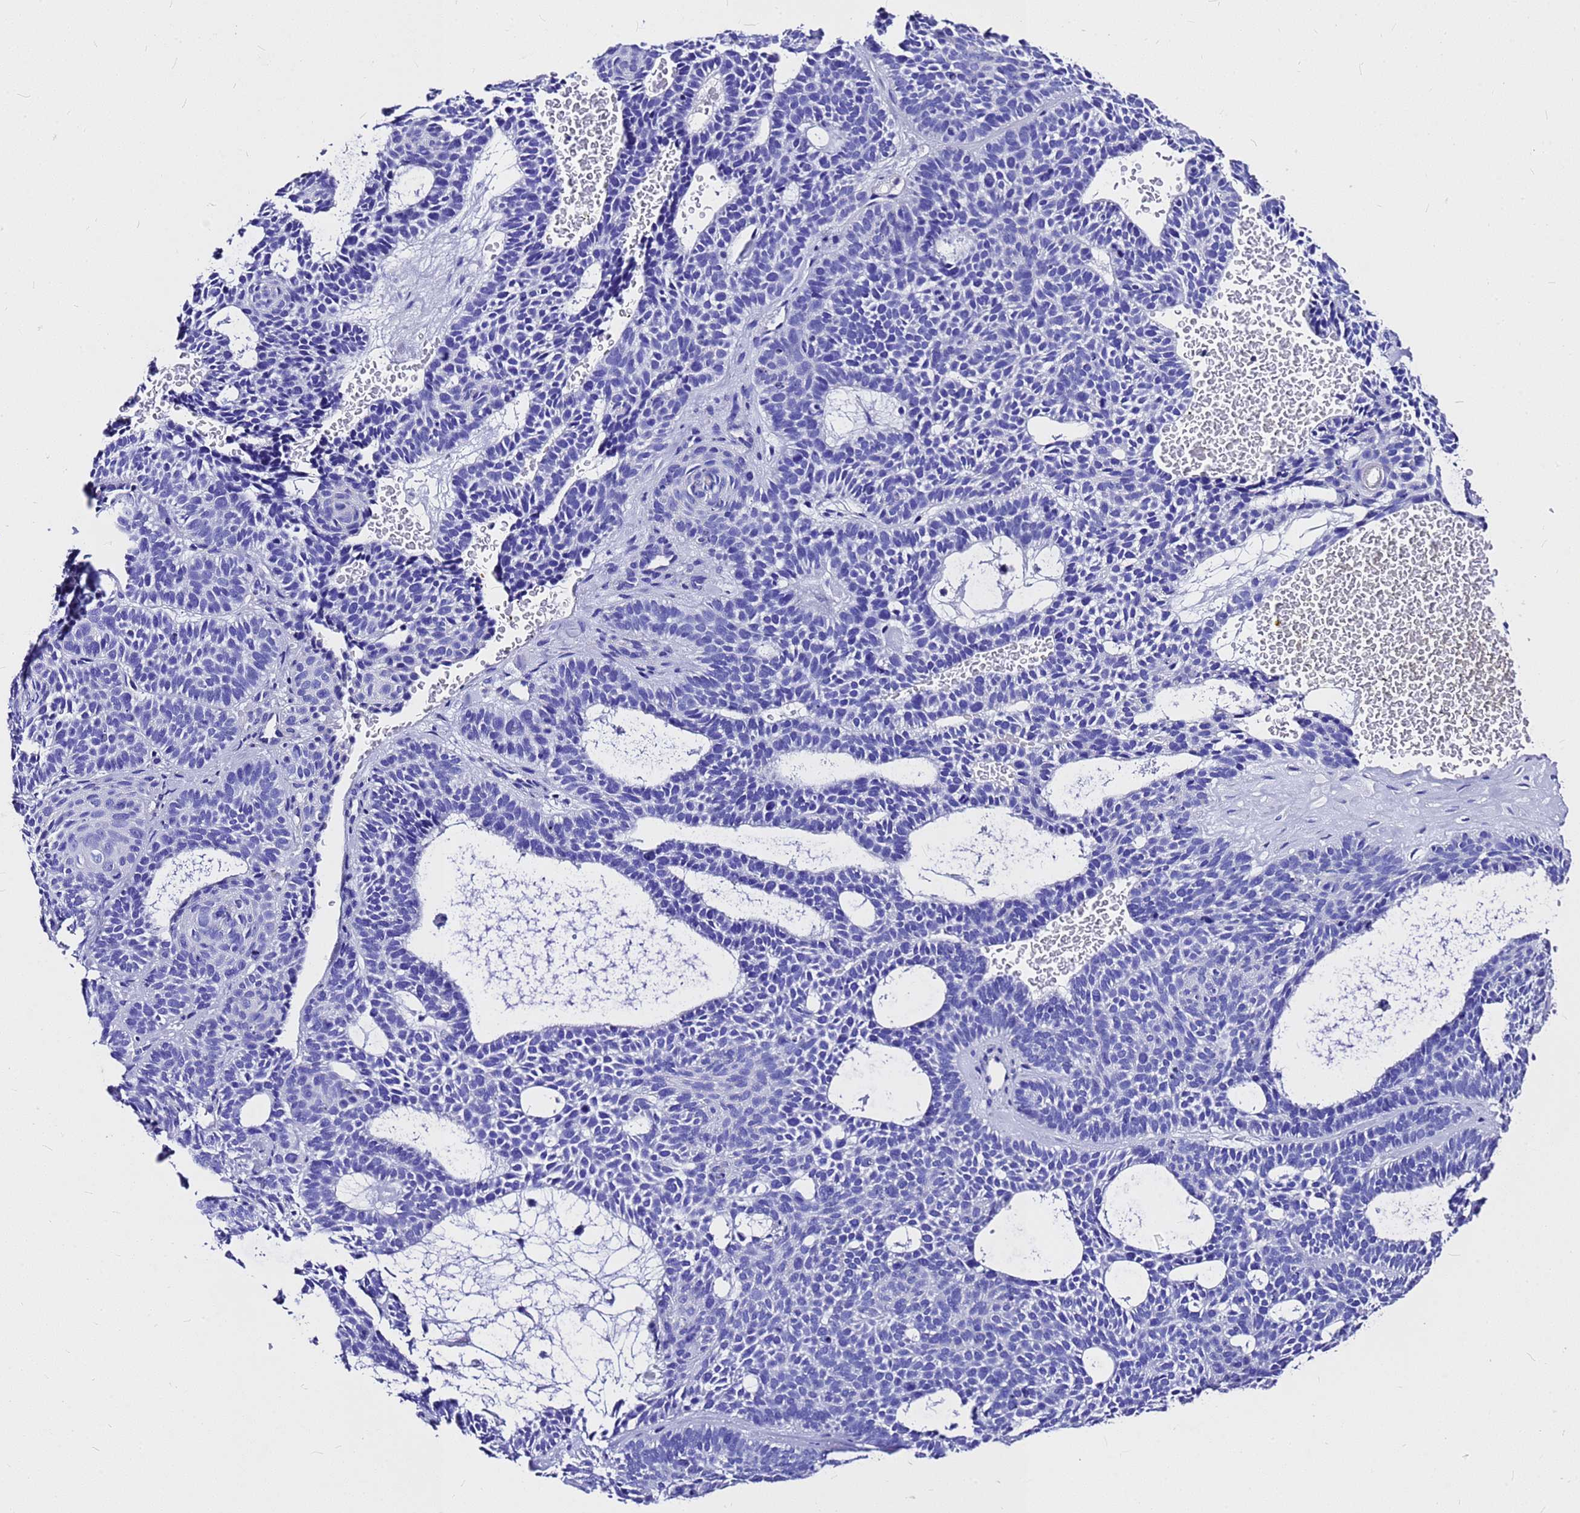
{"staining": {"intensity": "negative", "quantity": "none", "location": "none"}, "tissue": "skin cancer", "cell_type": "Tumor cells", "image_type": "cancer", "snomed": [{"axis": "morphology", "description": "Basal cell carcinoma"}, {"axis": "topography", "description": "Skin"}], "caption": "This is an immunohistochemistry photomicrograph of human skin cancer (basal cell carcinoma). There is no staining in tumor cells.", "gene": "HERC4", "patient": {"sex": "male", "age": 85}}